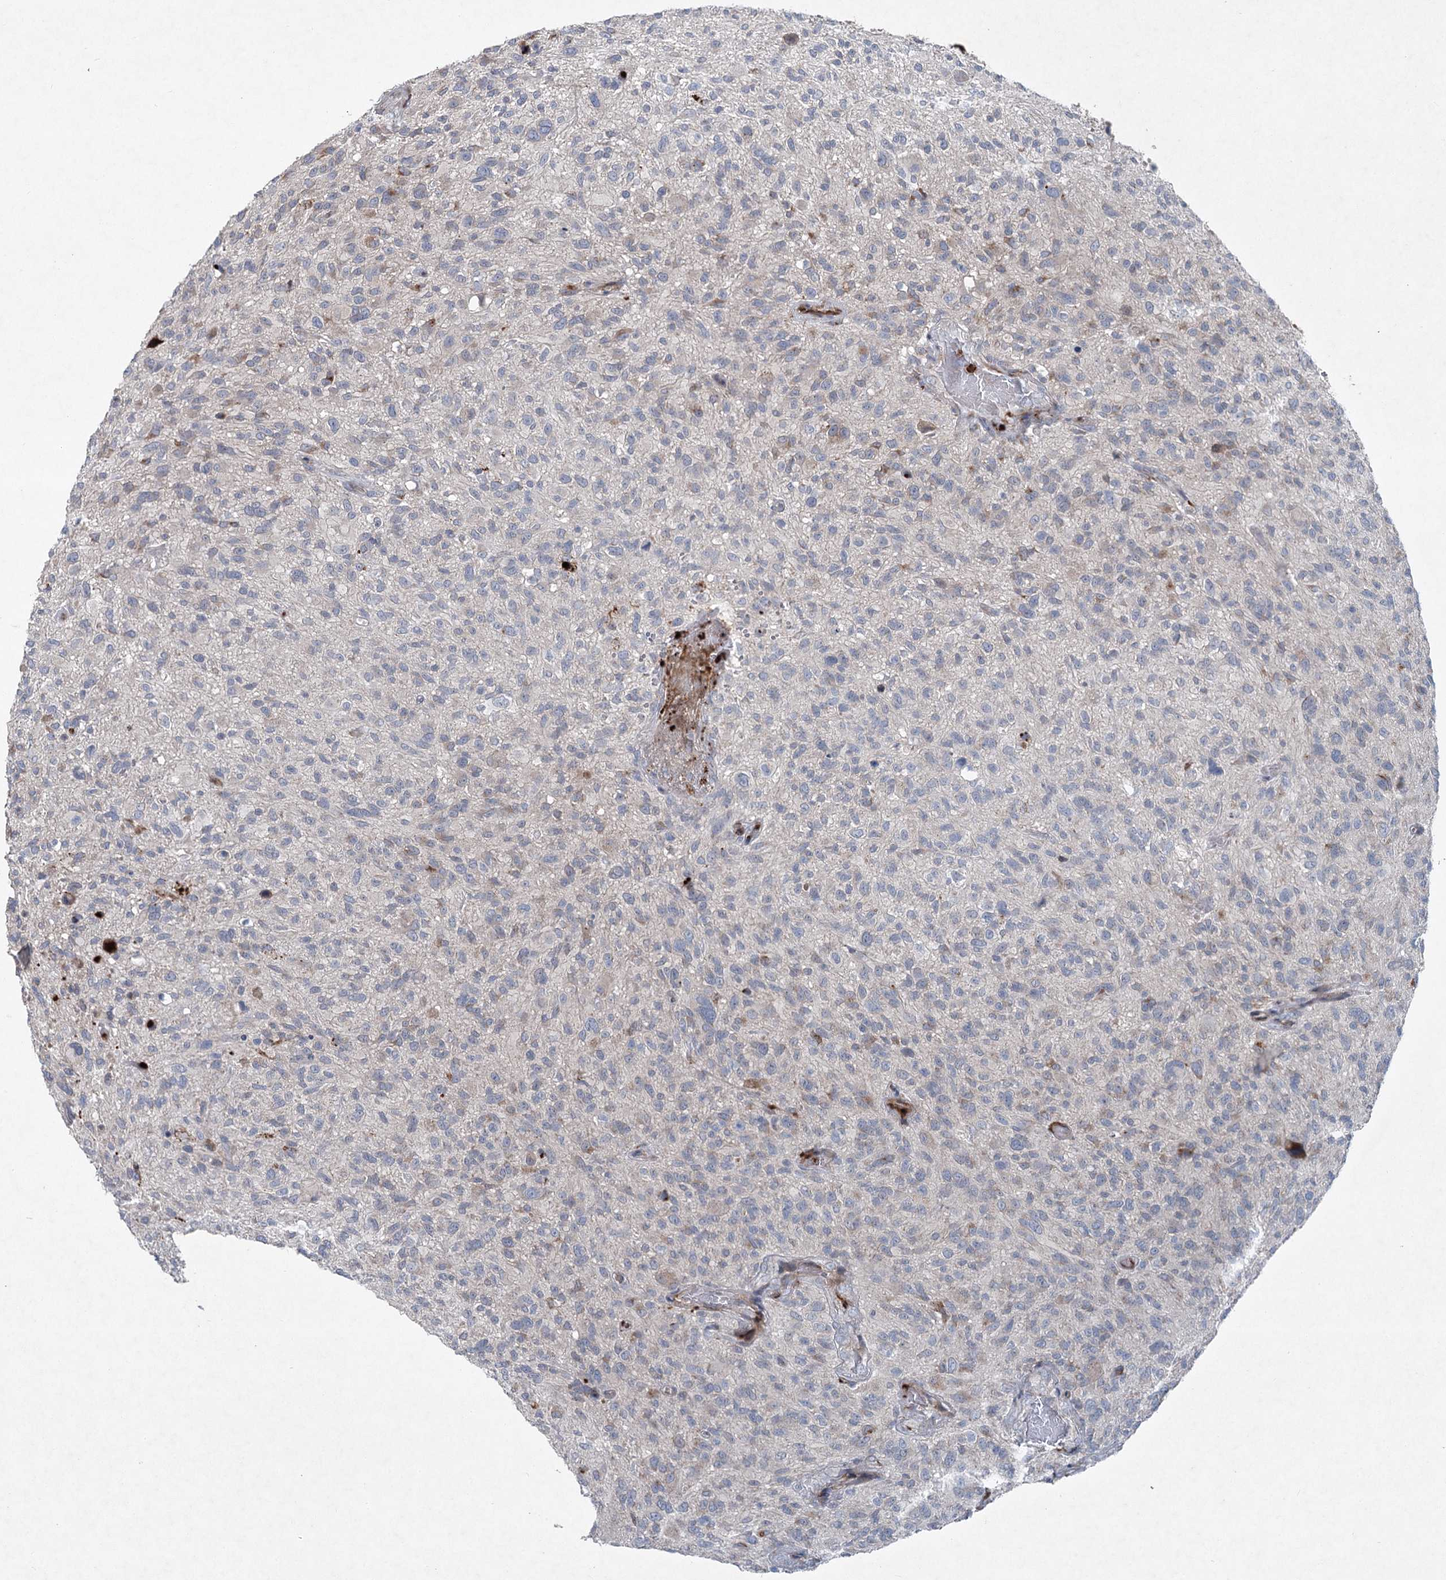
{"staining": {"intensity": "negative", "quantity": "none", "location": "none"}, "tissue": "glioma", "cell_type": "Tumor cells", "image_type": "cancer", "snomed": [{"axis": "morphology", "description": "Glioma, malignant, High grade"}, {"axis": "topography", "description": "Brain"}], "caption": "This is a histopathology image of immunohistochemistry (IHC) staining of glioma, which shows no expression in tumor cells. (IHC, brightfield microscopy, high magnification).", "gene": "PLA2G12A", "patient": {"sex": "male", "age": 47}}